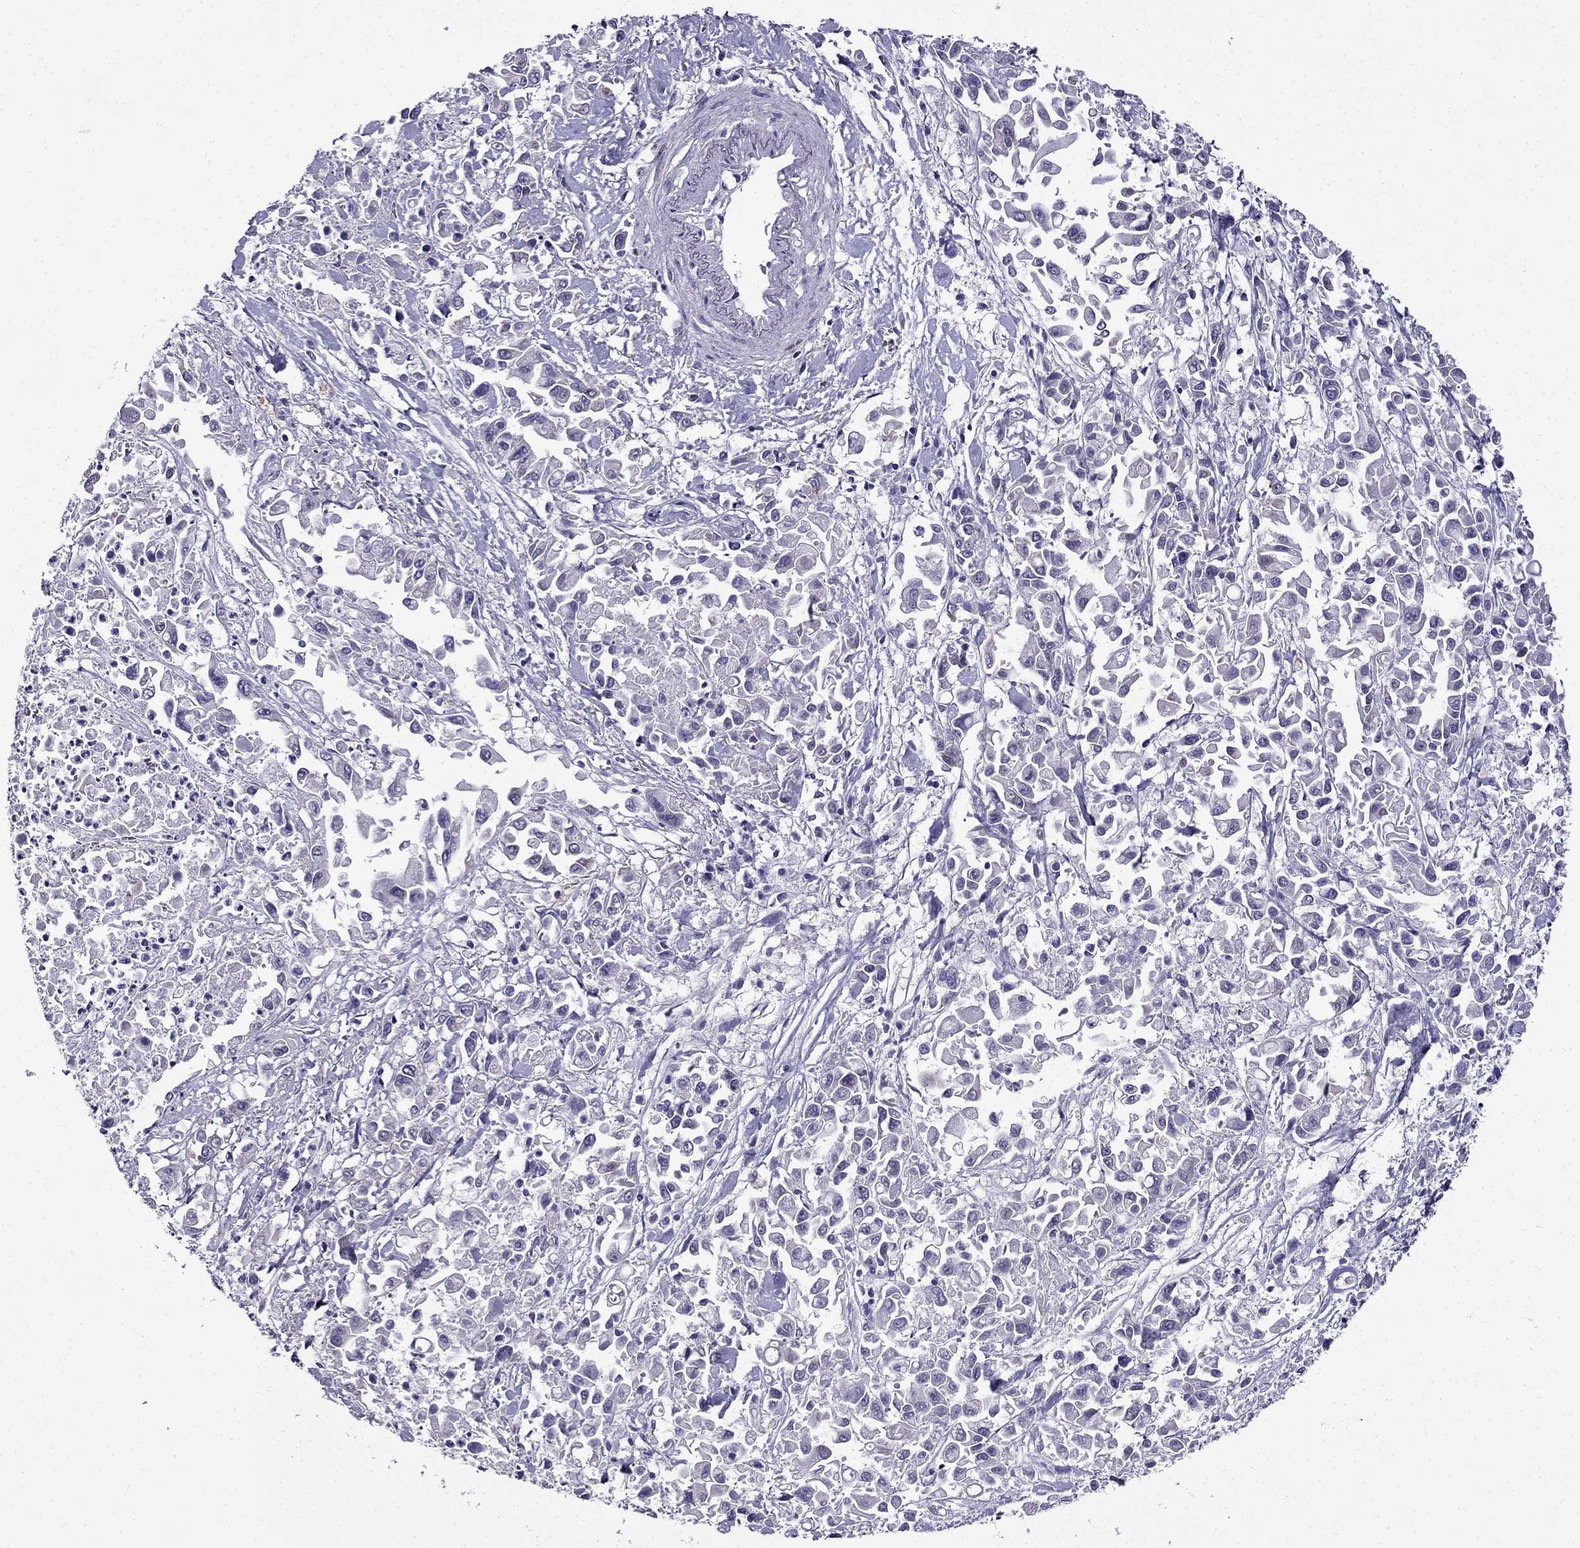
{"staining": {"intensity": "negative", "quantity": "none", "location": "none"}, "tissue": "pancreatic cancer", "cell_type": "Tumor cells", "image_type": "cancer", "snomed": [{"axis": "morphology", "description": "Adenocarcinoma, NOS"}, {"axis": "topography", "description": "Pancreas"}], "caption": "Immunohistochemistry histopathology image of neoplastic tissue: human pancreatic adenocarcinoma stained with DAB (3,3'-diaminobenzidine) exhibits no significant protein positivity in tumor cells.", "gene": "PI16", "patient": {"sex": "female", "age": 83}}